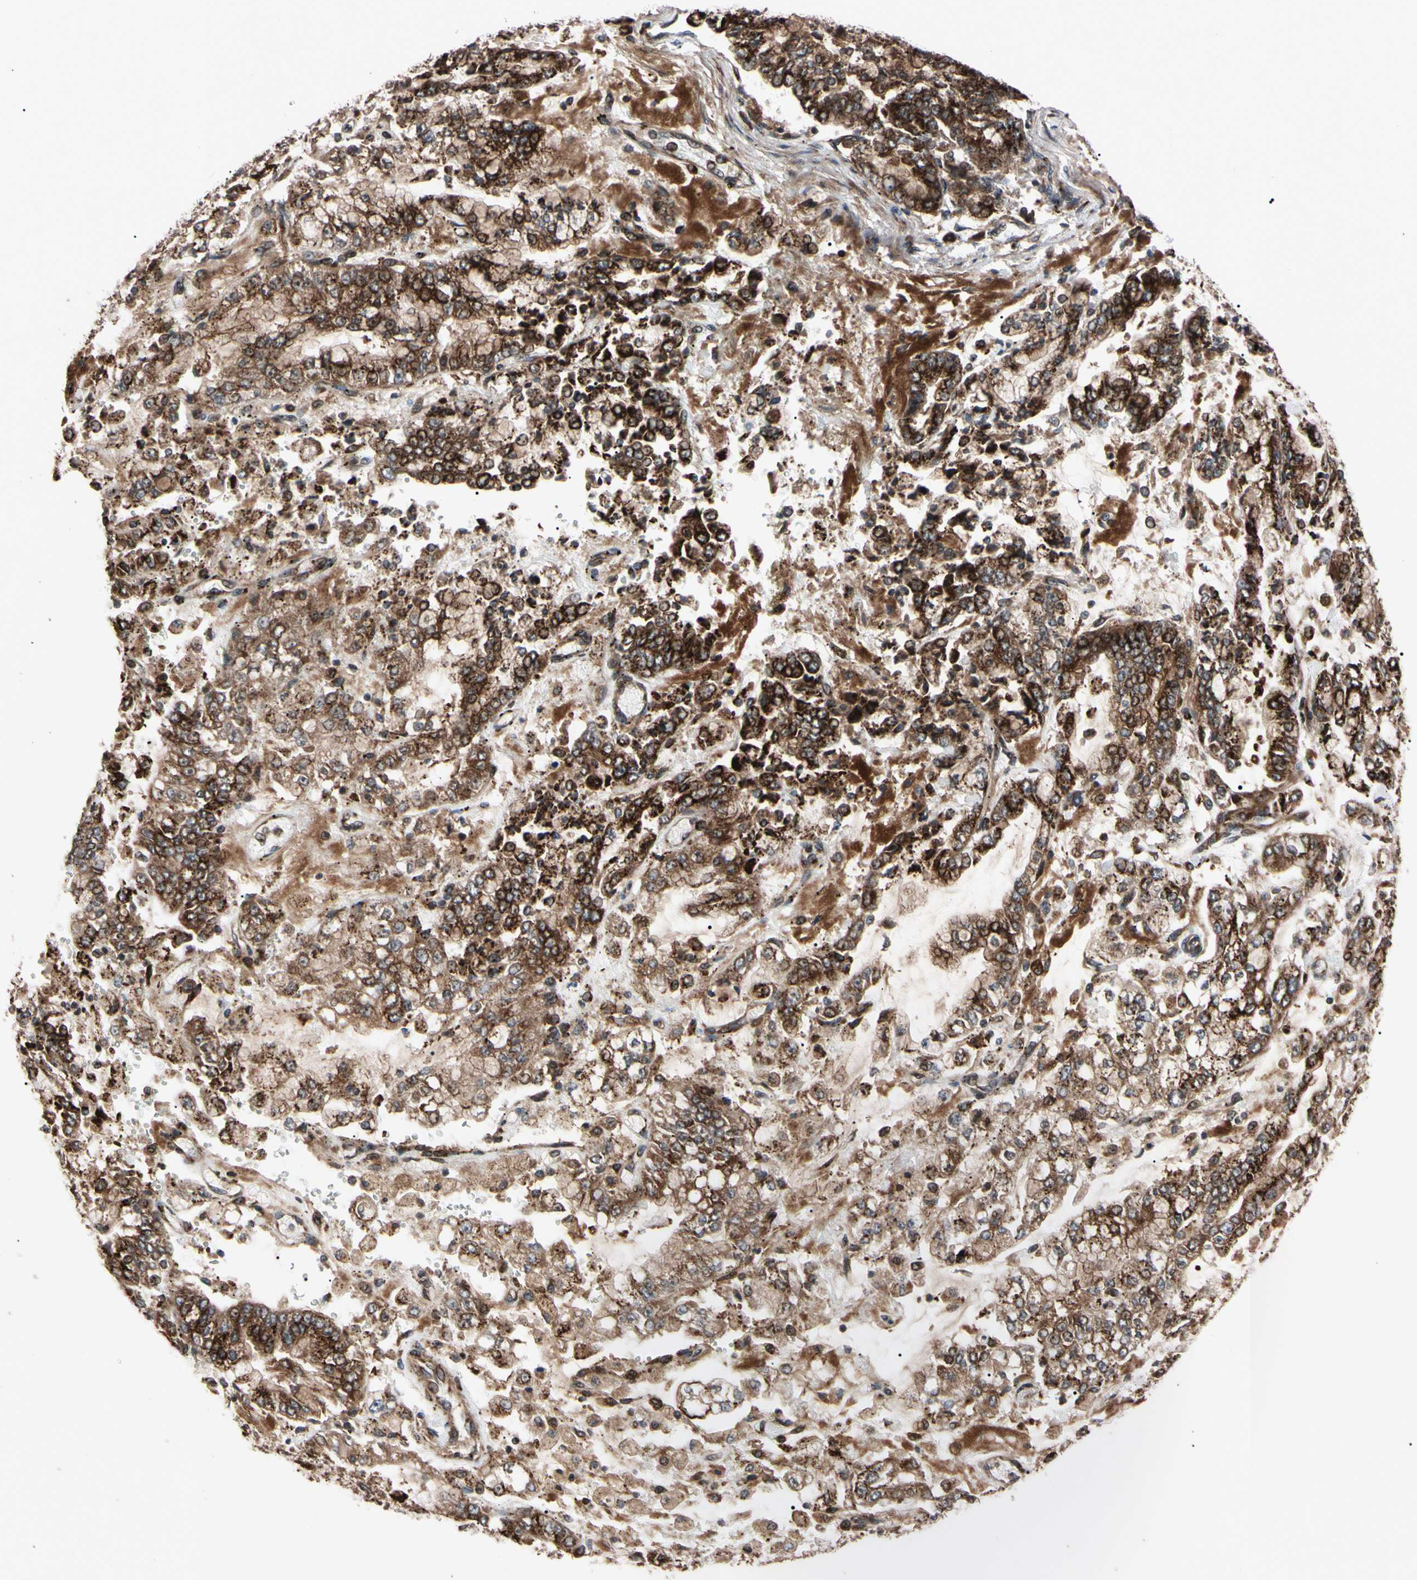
{"staining": {"intensity": "strong", "quantity": ">75%", "location": "cytoplasmic/membranous"}, "tissue": "stomach cancer", "cell_type": "Tumor cells", "image_type": "cancer", "snomed": [{"axis": "morphology", "description": "Adenocarcinoma, NOS"}, {"axis": "topography", "description": "Stomach"}], "caption": "Immunohistochemistry (IHC) (DAB (3,3'-diaminobenzidine)) staining of stomach cancer reveals strong cytoplasmic/membranous protein expression in approximately >75% of tumor cells. (Stains: DAB (3,3'-diaminobenzidine) in brown, nuclei in blue, Microscopy: brightfield microscopy at high magnification).", "gene": "GUCY1B1", "patient": {"sex": "male", "age": 76}}